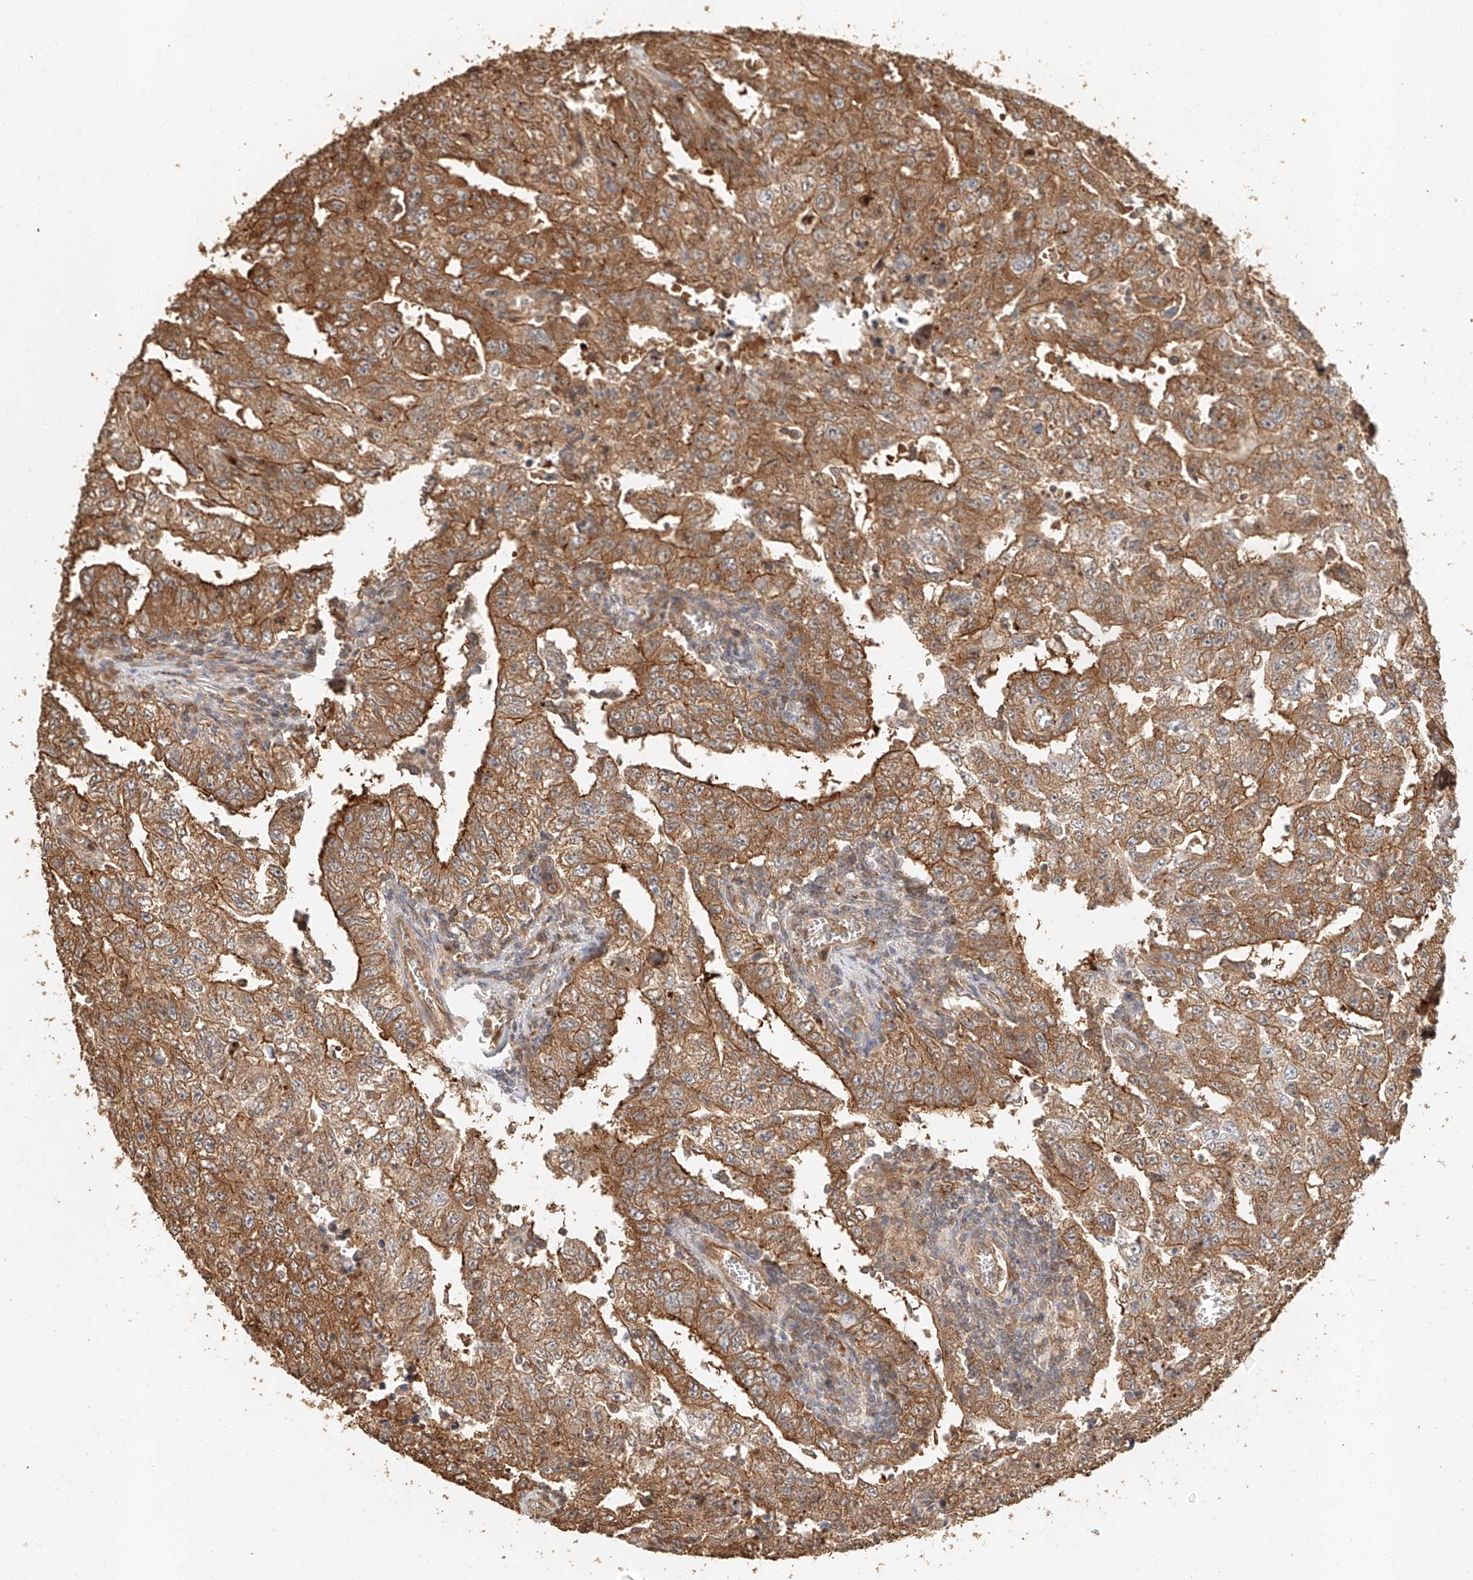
{"staining": {"intensity": "moderate", "quantity": ">75%", "location": "cytoplasmic/membranous"}, "tissue": "testis cancer", "cell_type": "Tumor cells", "image_type": "cancer", "snomed": [{"axis": "morphology", "description": "Carcinoma, Embryonal, NOS"}, {"axis": "topography", "description": "Testis"}], "caption": "Human testis cancer (embryonal carcinoma) stained with a brown dye demonstrates moderate cytoplasmic/membranous positive staining in approximately >75% of tumor cells.", "gene": "NAP1L1", "patient": {"sex": "male", "age": 26}}